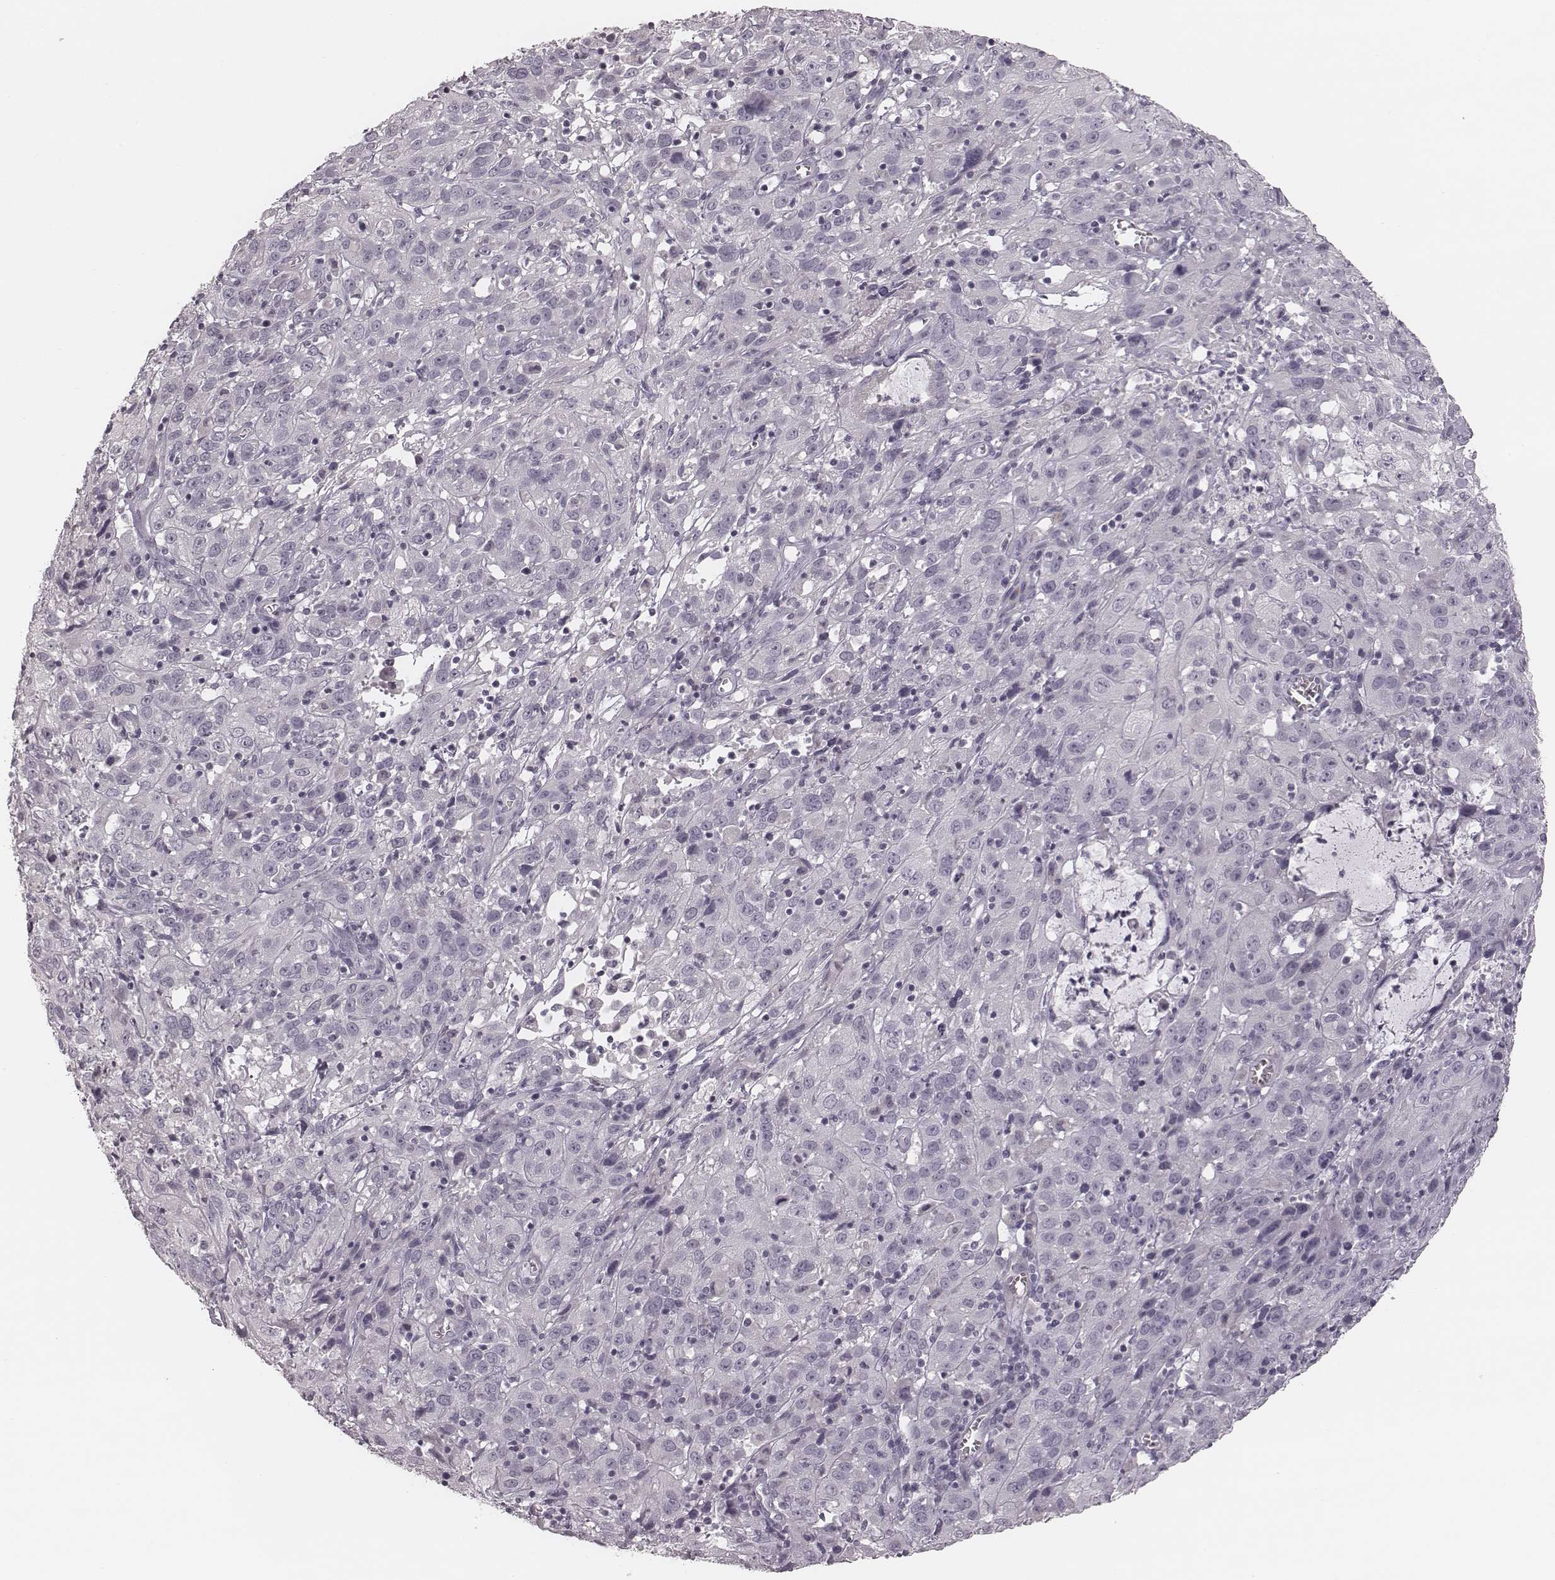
{"staining": {"intensity": "negative", "quantity": "none", "location": "none"}, "tissue": "cervical cancer", "cell_type": "Tumor cells", "image_type": "cancer", "snomed": [{"axis": "morphology", "description": "Squamous cell carcinoma, NOS"}, {"axis": "topography", "description": "Cervix"}], "caption": "The image shows no staining of tumor cells in cervical cancer (squamous cell carcinoma).", "gene": "SPA17", "patient": {"sex": "female", "age": 32}}